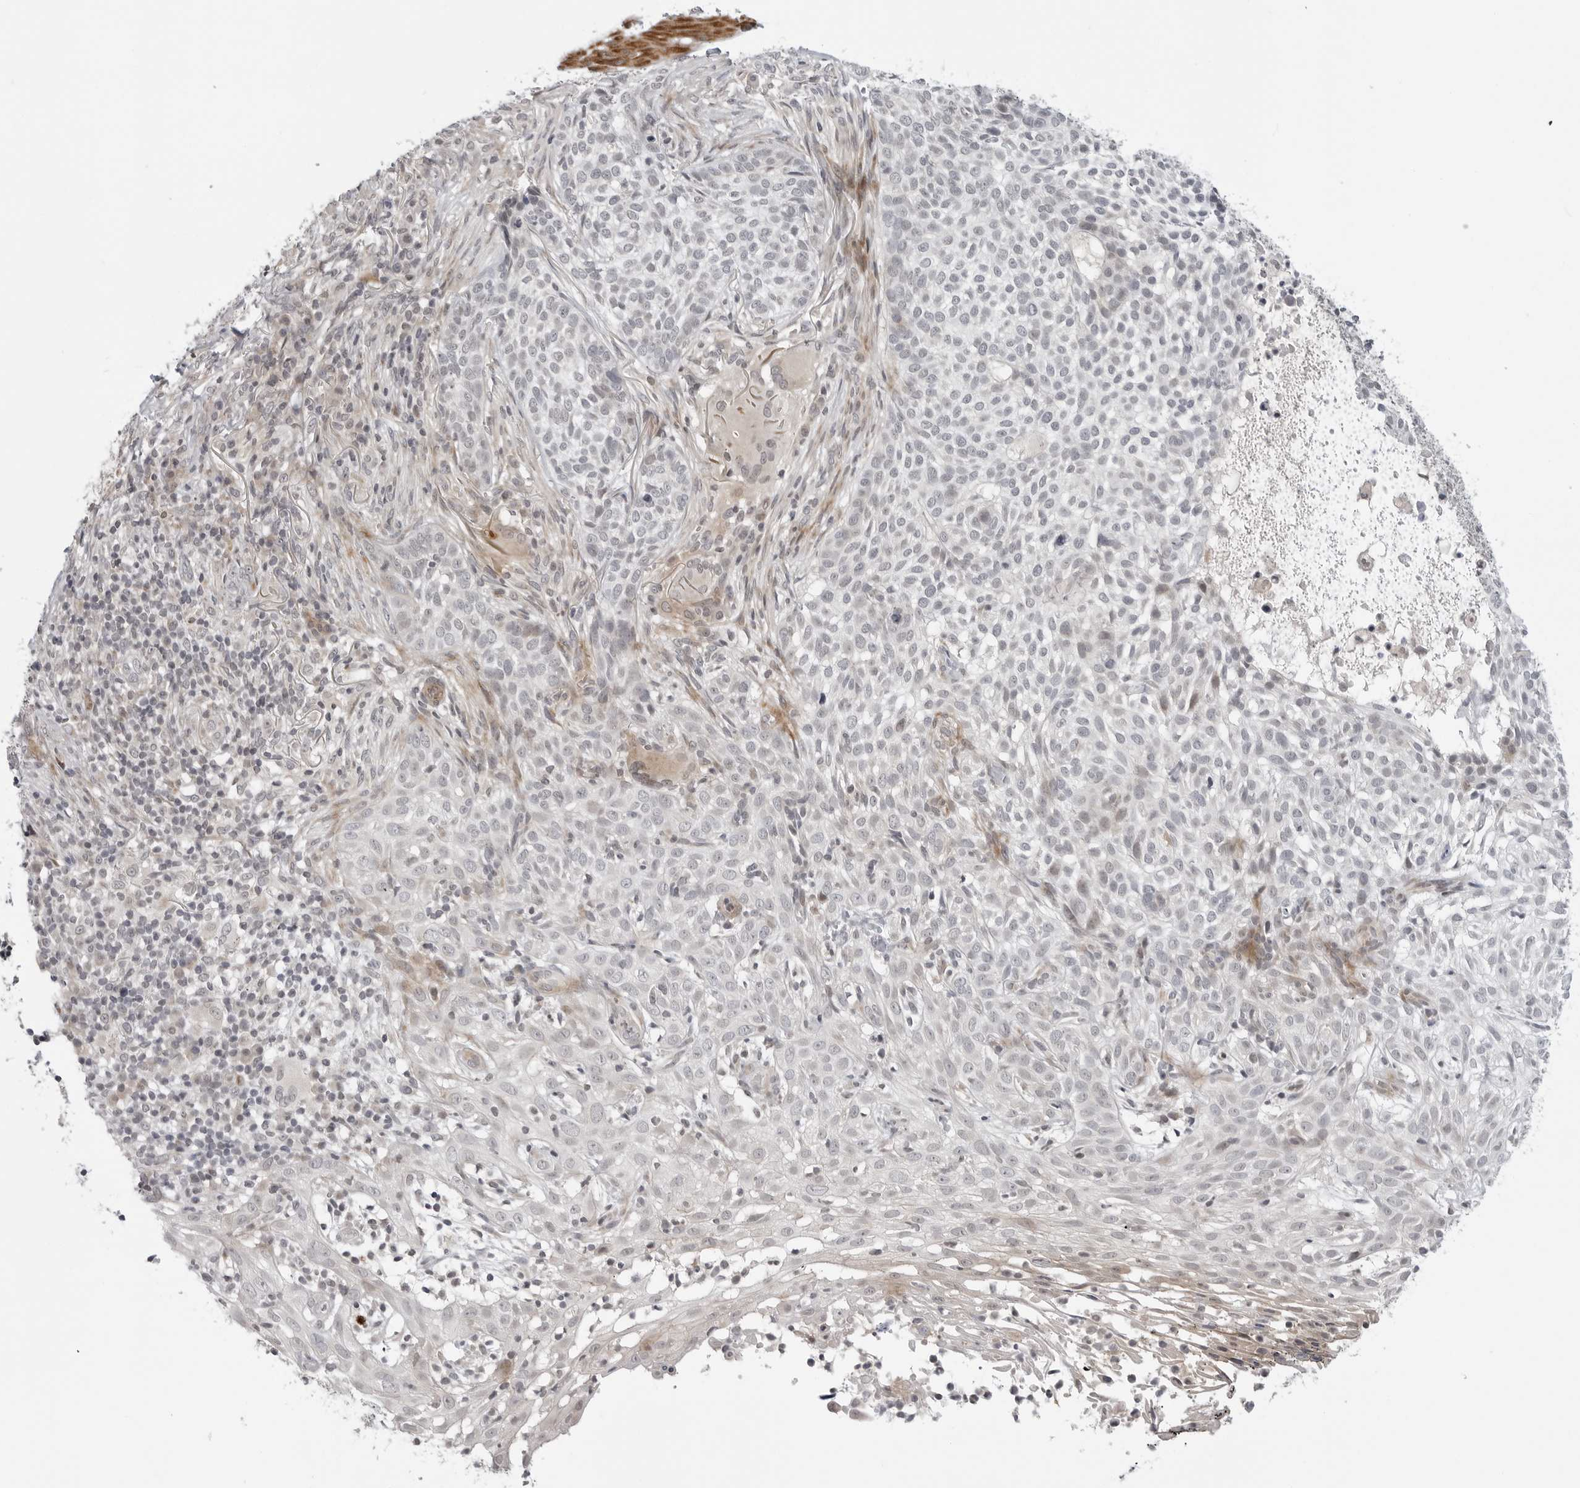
{"staining": {"intensity": "negative", "quantity": "none", "location": "none"}, "tissue": "skin cancer", "cell_type": "Tumor cells", "image_type": "cancer", "snomed": [{"axis": "morphology", "description": "Basal cell carcinoma"}, {"axis": "topography", "description": "Skin"}], "caption": "This is an IHC photomicrograph of human basal cell carcinoma (skin). There is no expression in tumor cells.", "gene": "ADAMTS5", "patient": {"sex": "female", "age": 64}}